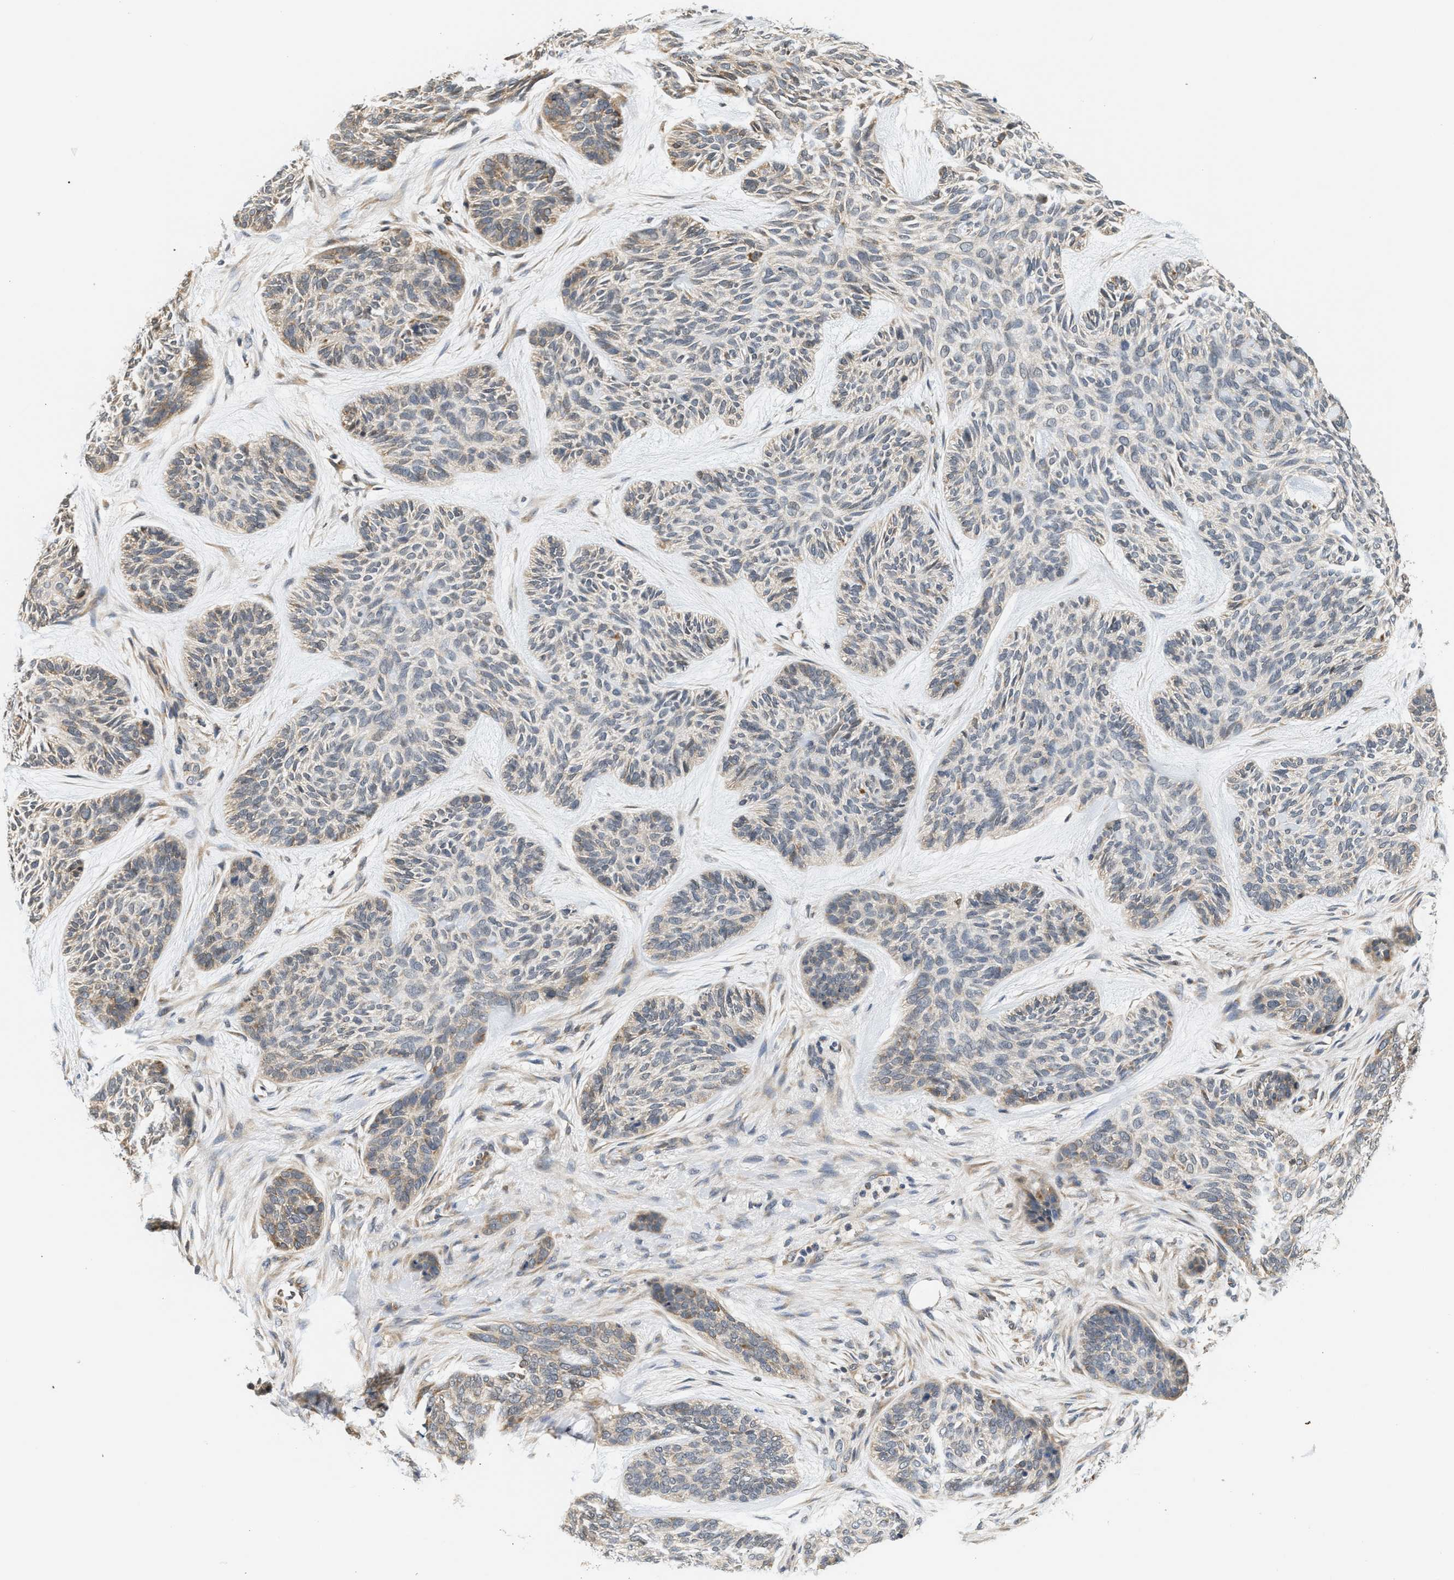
{"staining": {"intensity": "moderate", "quantity": "<25%", "location": "cytoplasmic/membranous"}, "tissue": "skin cancer", "cell_type": "Tumor cells", "image_type": "cancer", "snomed": [{"axis": "morphology", "description": "Basal cell carcinoma"}, {"axis": "topography", "description": "Skin"}], "caption": "Protein staining of basal cell carcinoma (skin) tissue exhibits moderate cytoplasmic/membranous expression in about <25% of tumor cells.", "gene": "GIGYF1", "patient": {"sex": "male", "age": 55}}